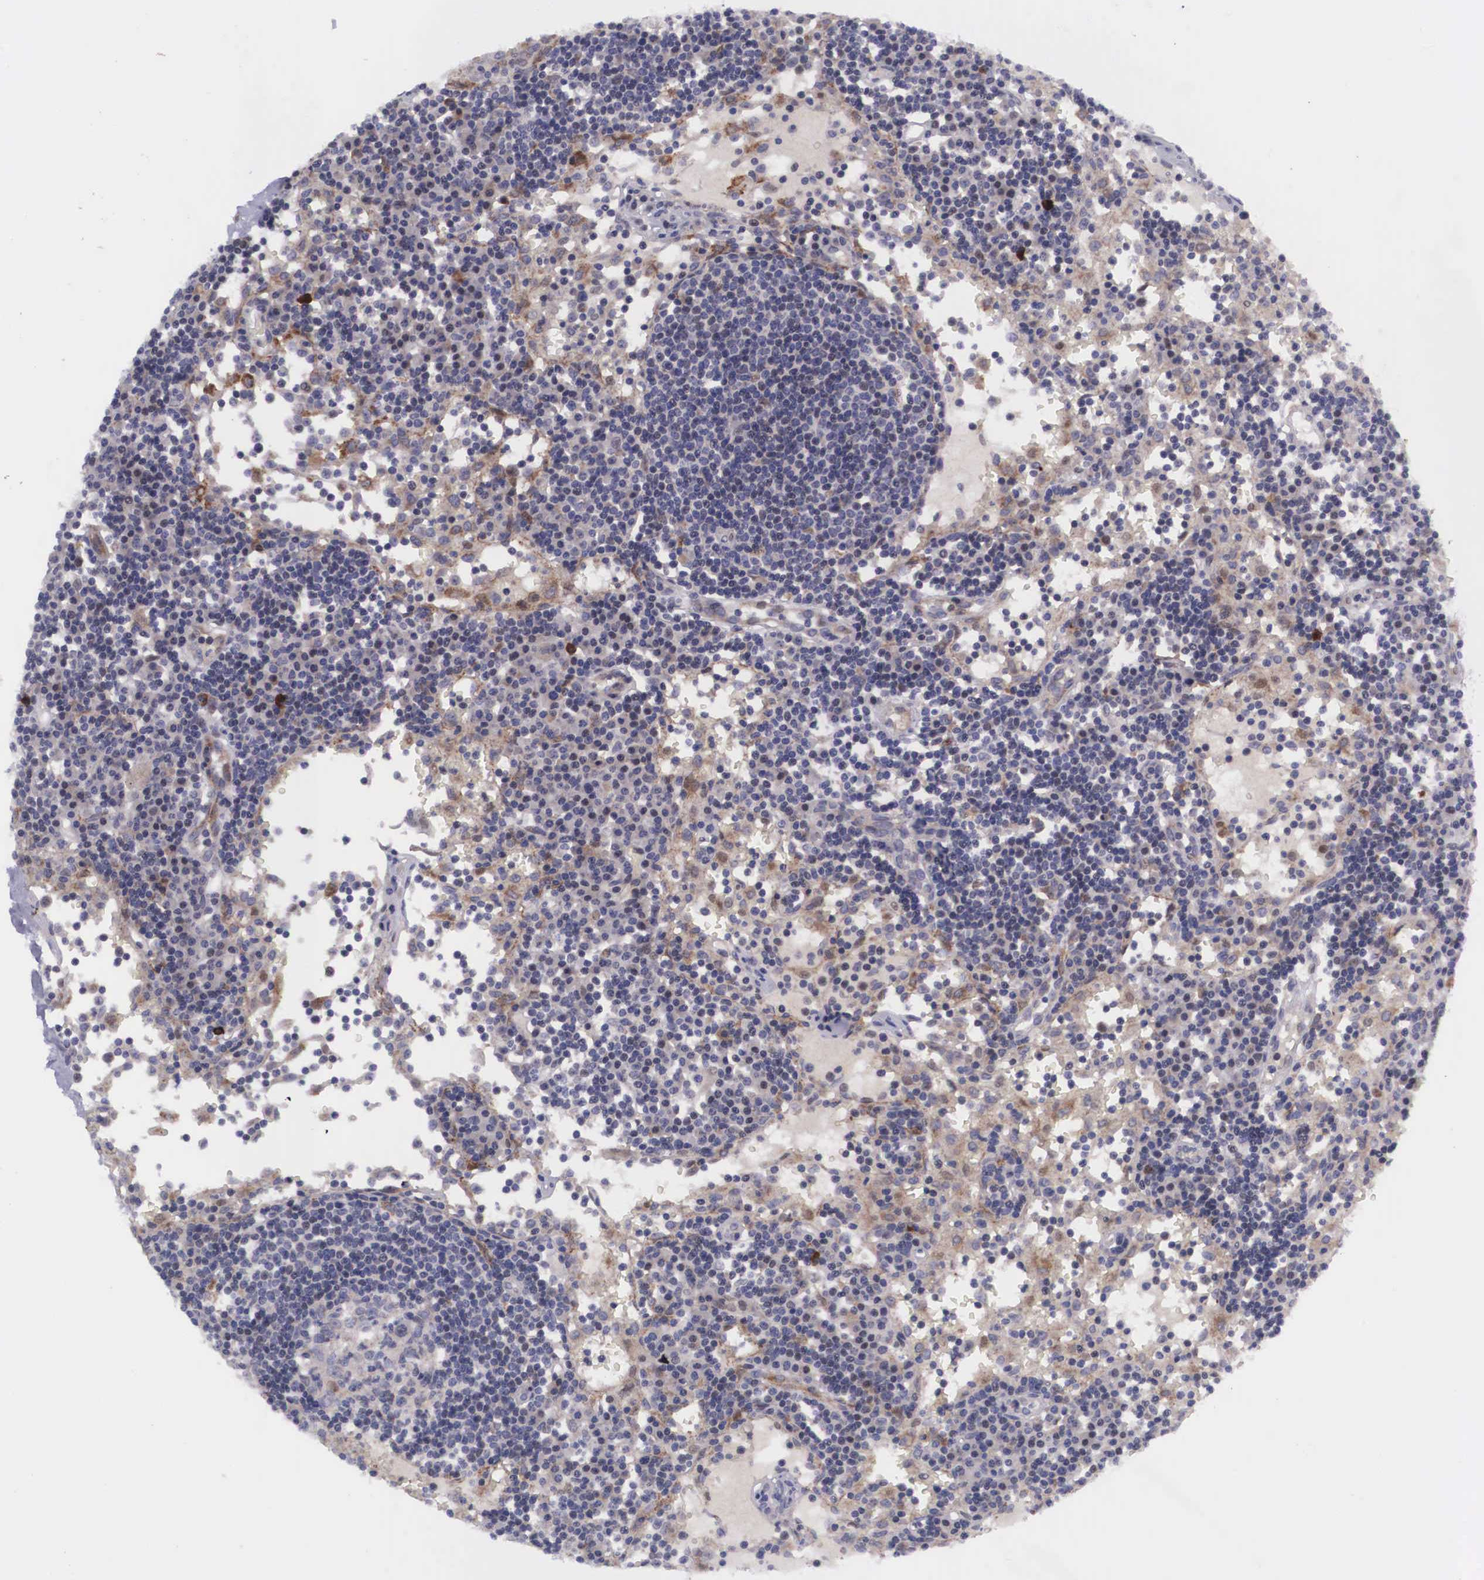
{"staining": {"intensity": "weak", "quantity": "<25%", "location": "nuclear"}, "tissue": "lymph node", "cell_type": "Germinal center cells", "image_type": "normal", "snomed": [{"axis": "morphology", "description": "Normal tissue, NOS"}, {"axis": "topography", "description": "Lymph node"}], "caption": "DAB immunohistochemical staining of benign human lymph node displays no significant positivity in germinal center cells.", "gene": "EMID1", "patient": {"sex": "female", "age": 55}}